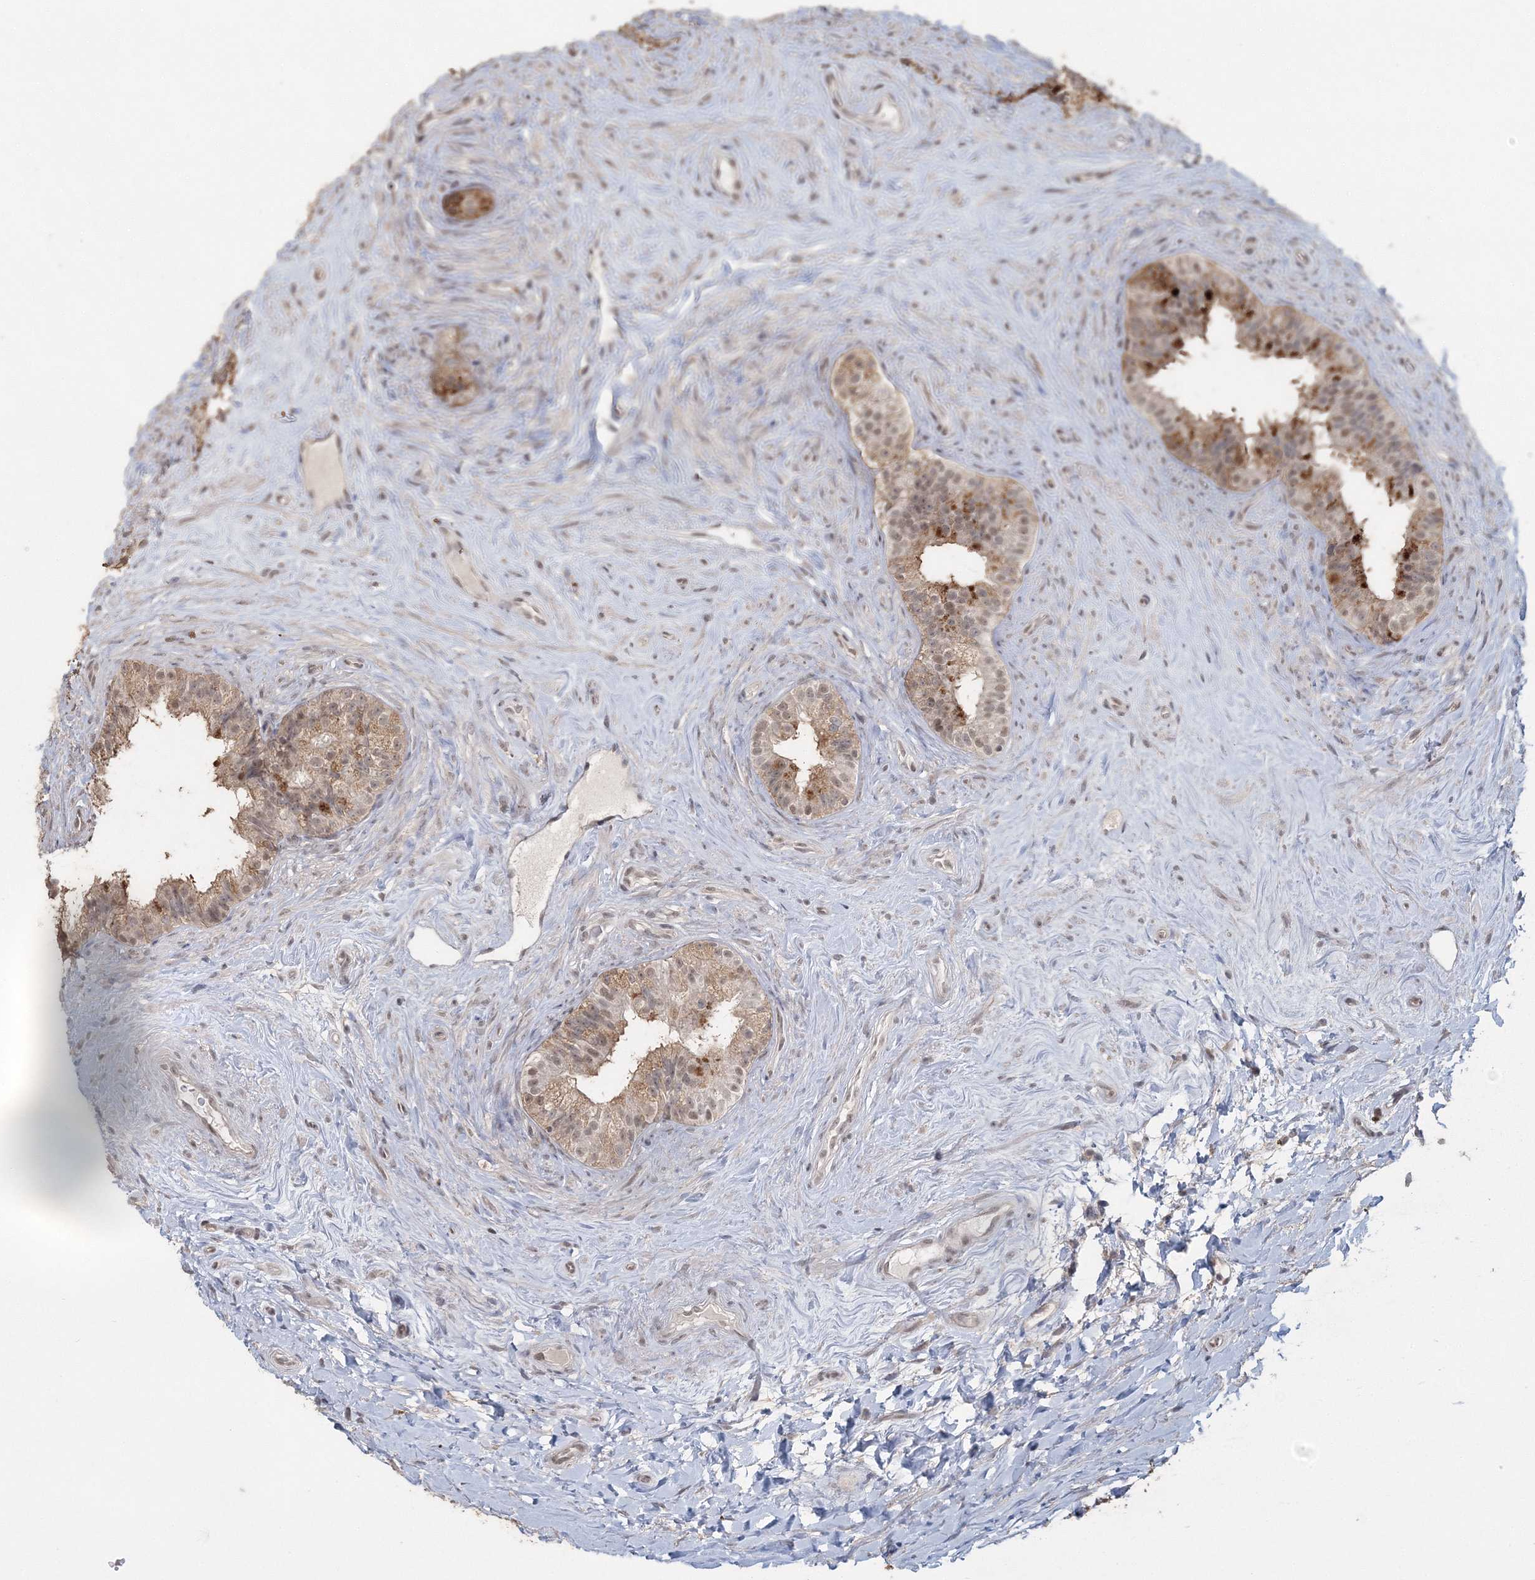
{"staining": {"intensity": "moderate", "quantity": "<25%", "location": "cytoplasmic/membranous,nuclear"}, "tissue": "epididymis", "cell_type": "Glandular cells", "image_type": "normal", "snomed": [{"axis": "morphology", "description": "Normal tissue, NOS"}, {"axis": "topography", "description": "Epididymis"}], "caption": "Protein analysis of benign epididymis demonstrates moderate cytoplasmic/membranous,nuclear staining in about <25% of glandular cells.", "gene": "UIMC1", "patient": {"sex": "male", "age": 84}}